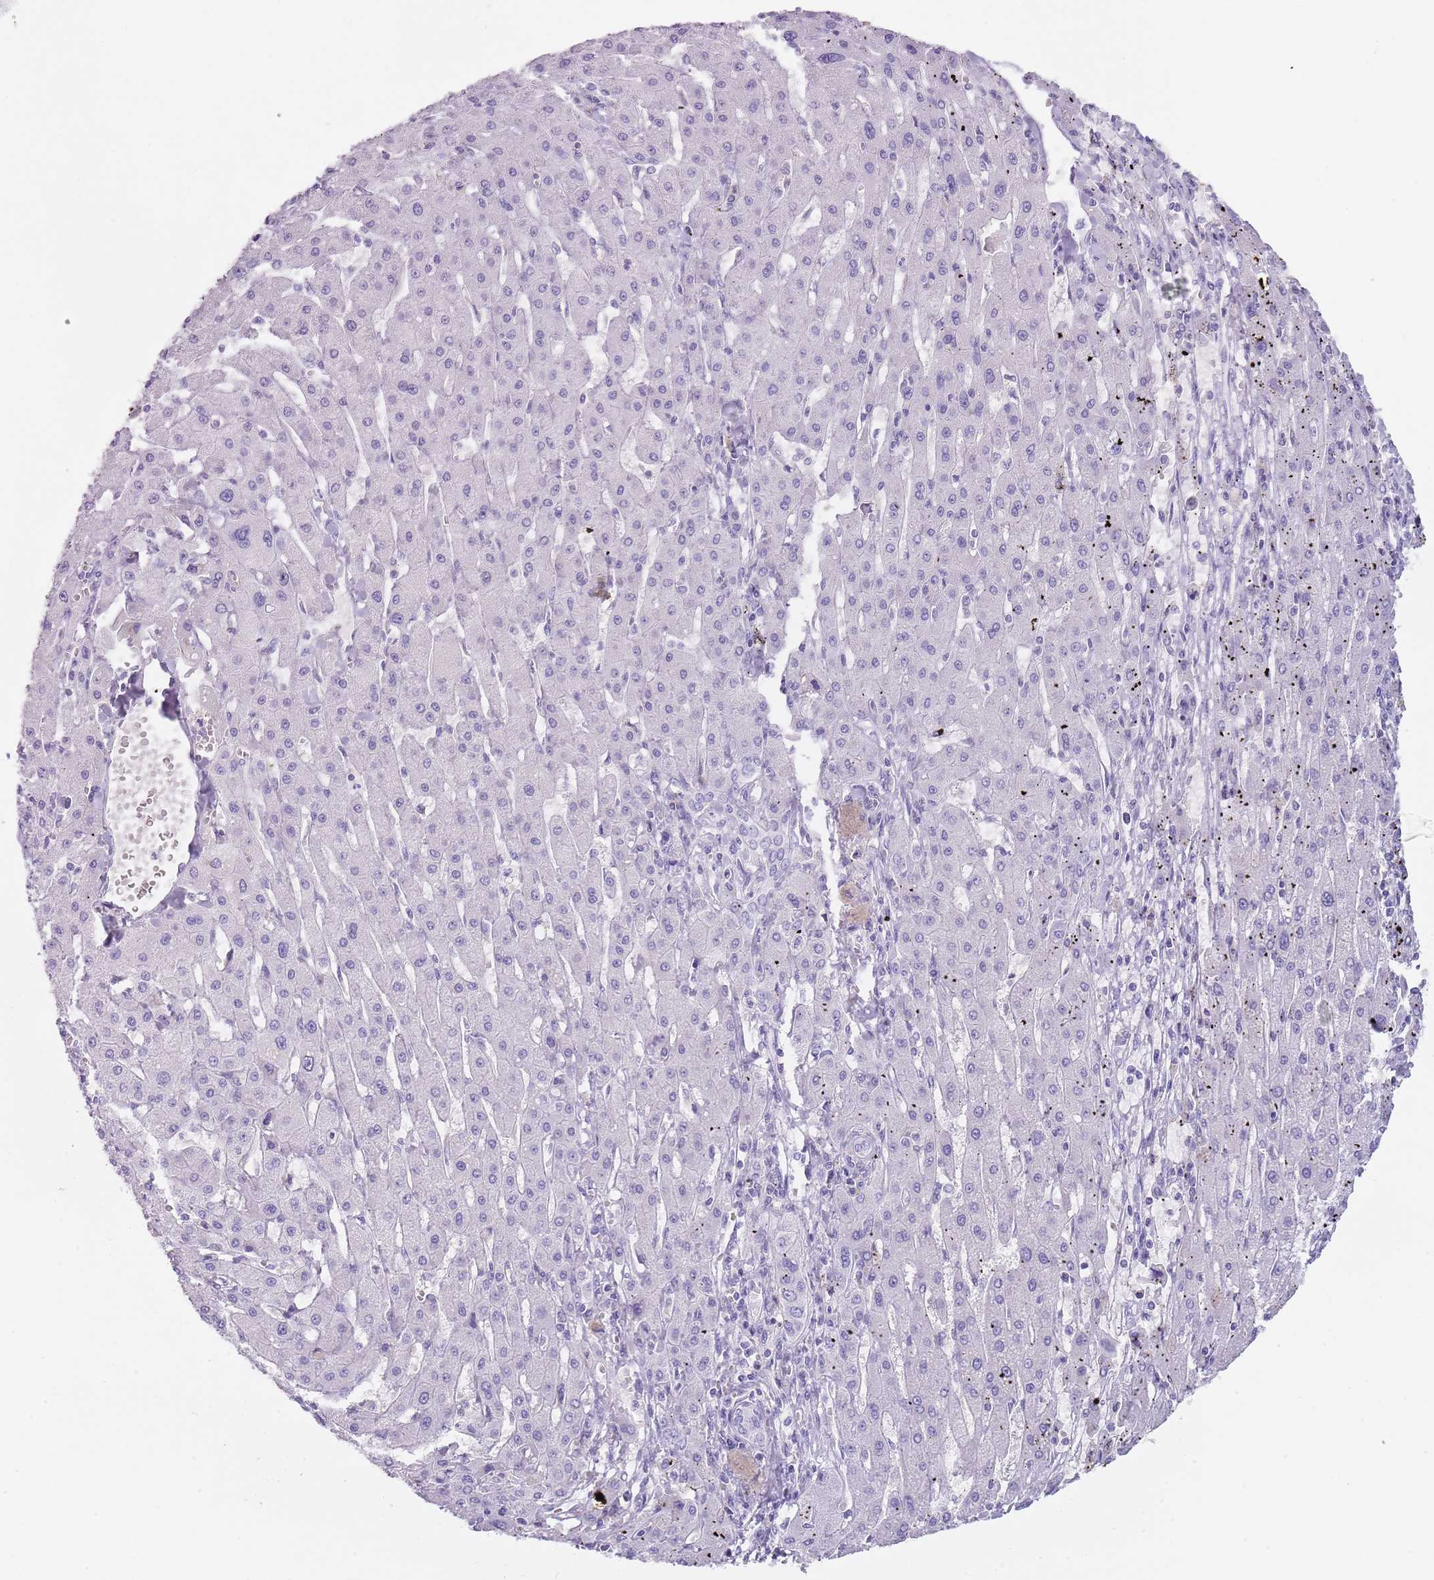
{"staining": {"intensity": "negative", "quantity": "none", "location": "none"}, "tissue": "liver cancer", "cell_type": "Tumor cells", "image_type": "cancer", "snomed": [{"axis": "morphology", "description": "Carcinoma, Hepatocellular, NOS"}, {"axis": "topography", "description": "Liver"}], "caption": "A histopathology image of human hepatocellular carcinoma (liver) is negative for staining in tumor cells. (Immunohistochemistry, brightfield microscopy, high magnification).", "gene": "NBPF20", "patient": {"sex": "male", "age": 72}}